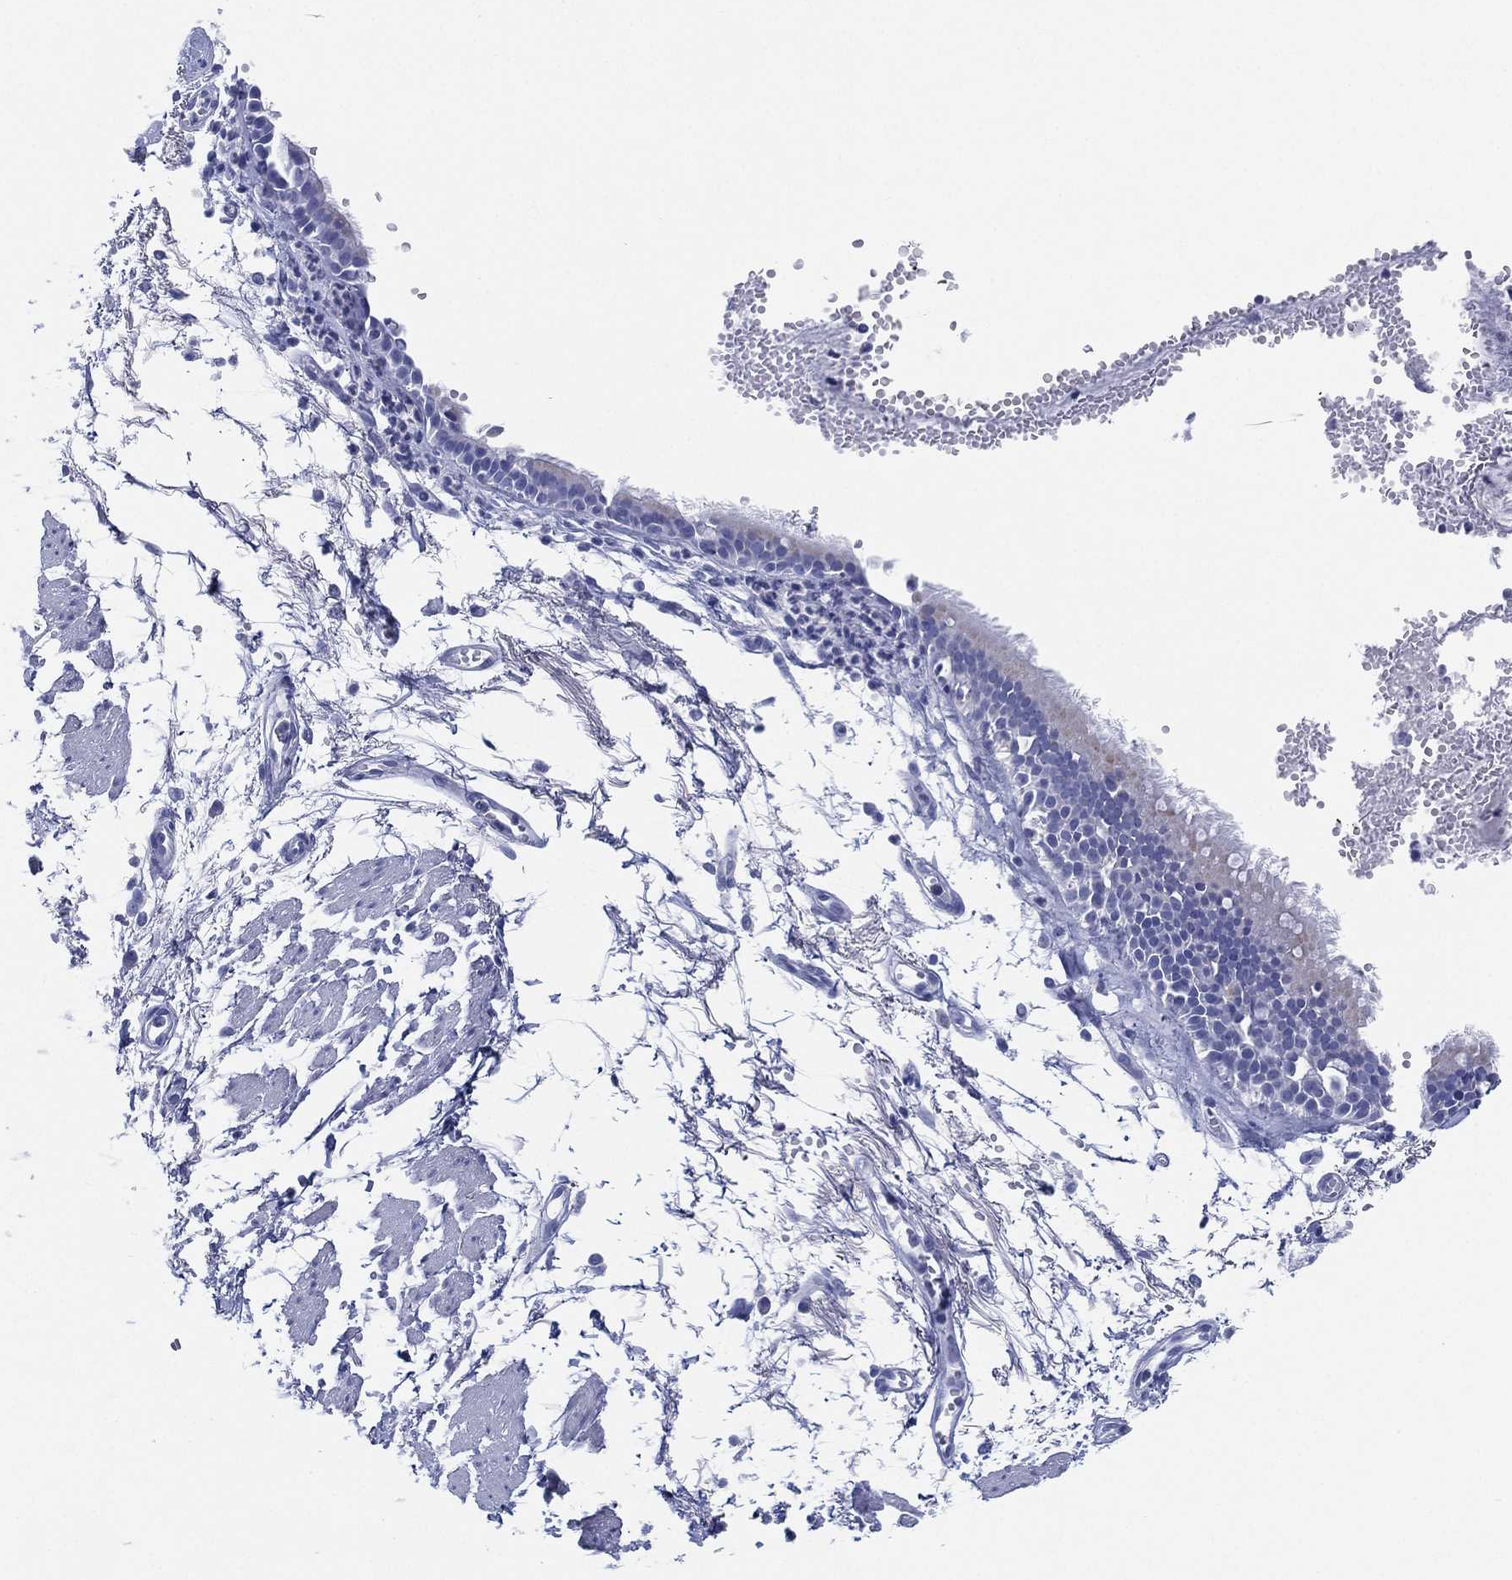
{"staining": {"intensity": "negative", "quantity": "none", "location": "none"}, "tissue": "soft tissue", "cell_type": "Fibroblasts", "image_type": "normal", "snomed": [{"axis": "morphology", "description": "Normal tissue, NOS"}, {"axis": "morphology", "description": "Squamous cell carcinoma, NOS"}, {"axis": "topography", "description": "Cartilage tissue"}, {"axis": "topography", "description": "Lung"}], "caption": "Normal soft tissue was stained to show a protein in brown. There is no significant expression in fibroblasts. (Brightfield microscopy of DAB (3,3'-diaminobenzidine) immunohistochemistry (IHC) at high magnification).", "gene": "SLC9C2", "patient": {"sex": "male", "age": 66}}